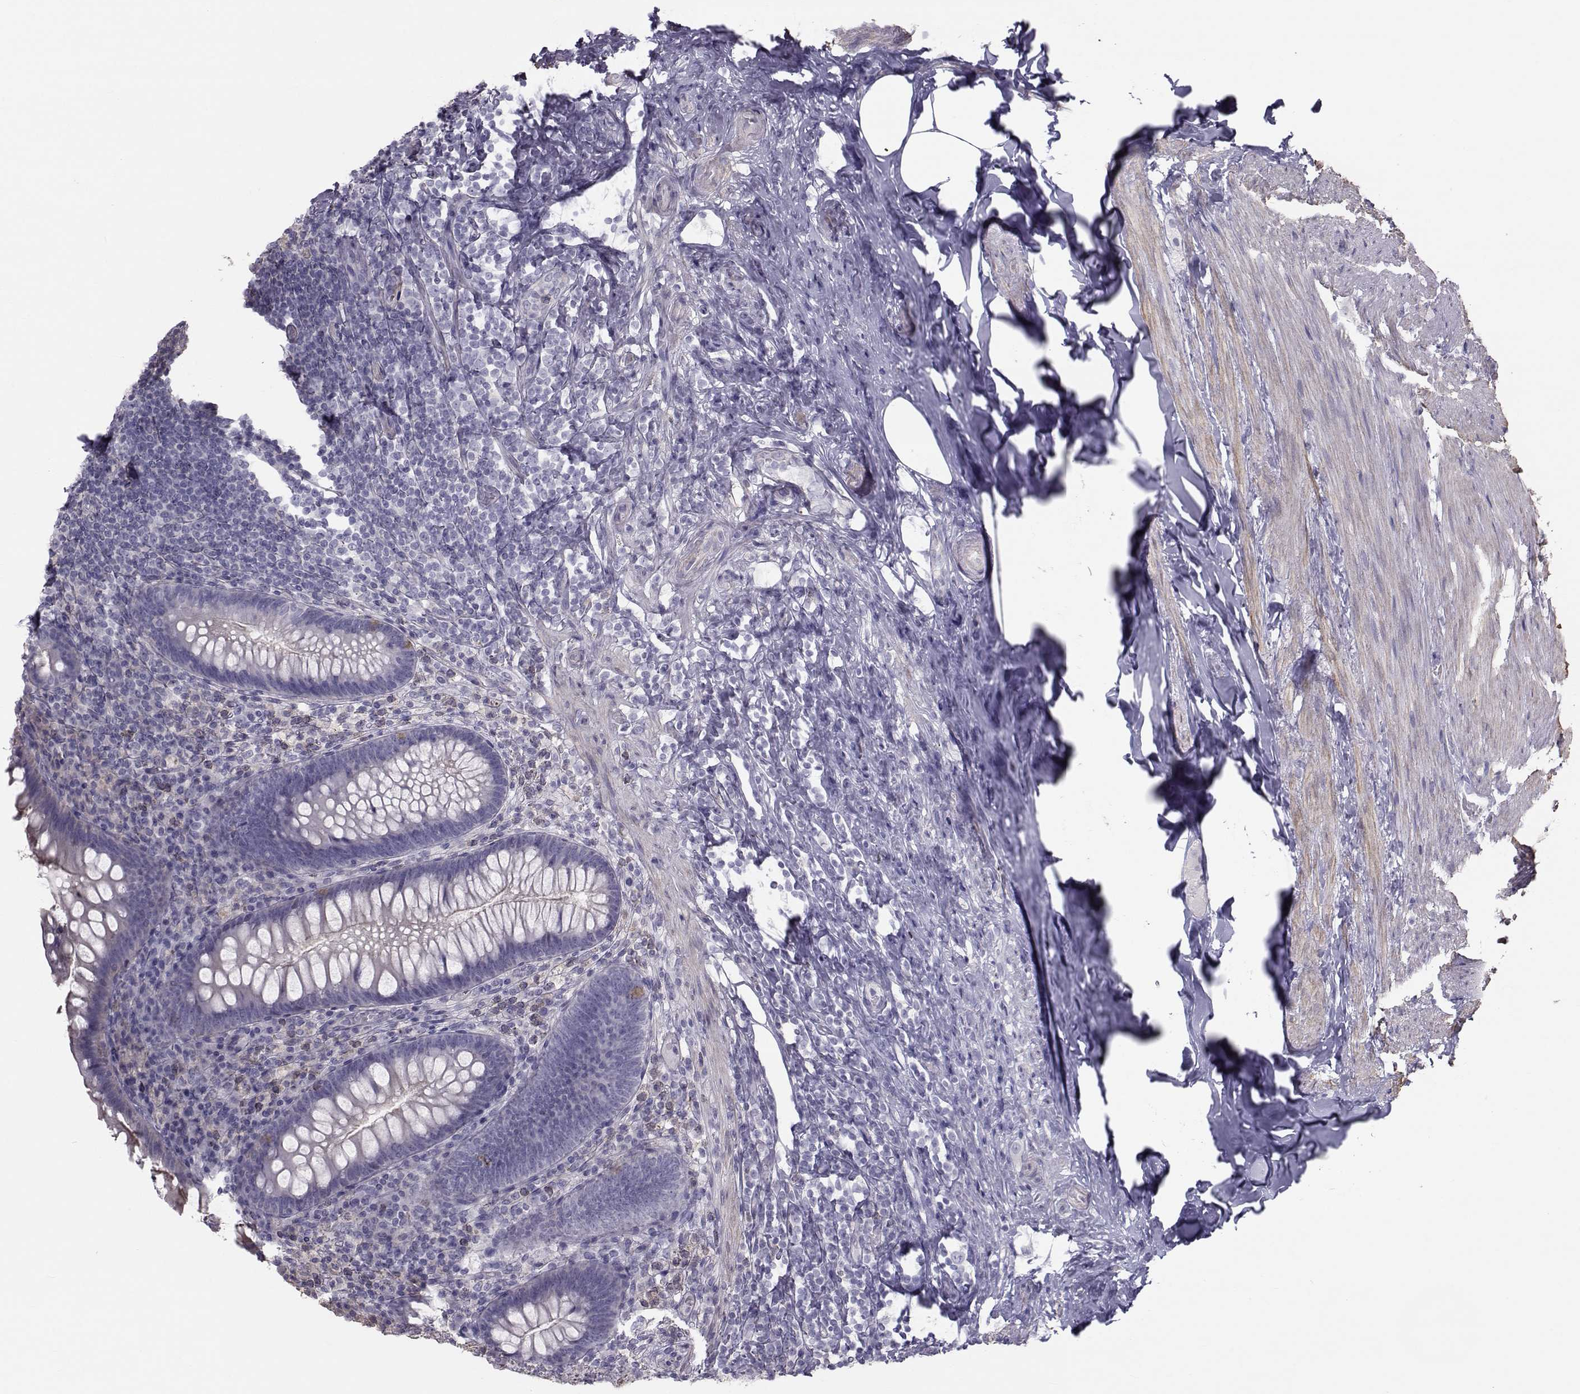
{"staining": {"intensity": "weak", "quantity": "<25%", "location": "cytoplasmic/membranous"}, "tissue": "appendix", "cell_type": "Glandular cells", "image_type": "normal", "snomed": [{"axis": "morphology", "description": "Normal tissue, NOS"}, {"axis": "topography", "description": "Appendix"}], "caption": "Normal appendix was stained to show a protein in brown. There is no significant positivity in glandular cells.", "gene": "GARIN3", "patient": {"sex": "male", "age": 47}}